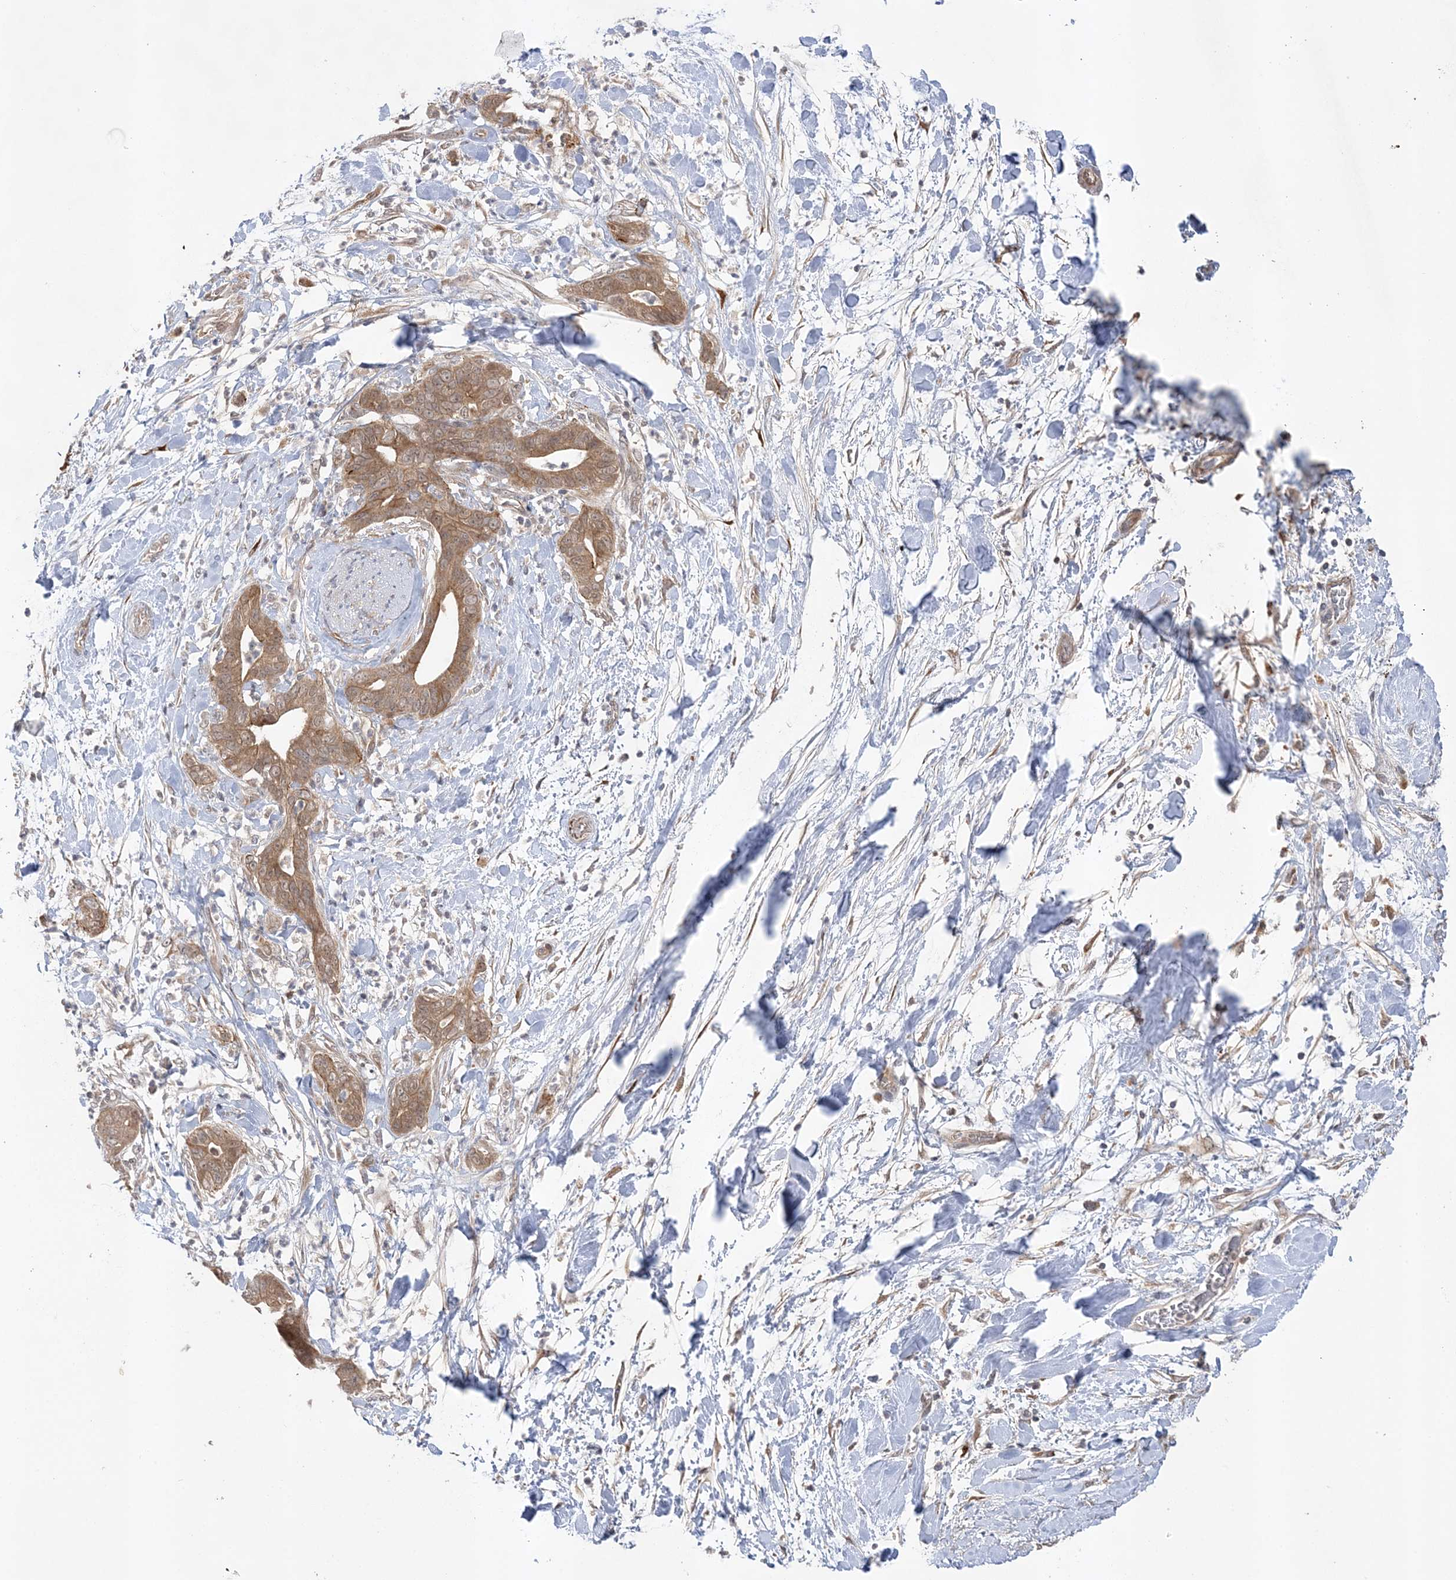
{"staining": {"intensity": "moderate", "quantity": ">75%", "location": "cytoplasmic/membranous"}, "tissue": "pancreatic cancer", "cell_type": "Tumor cells", "image_type": "cancer", "snomed": [{"axis": "morphology", "description": "Adenocarcinoma, NOS"}, {"axis": "topography", "description": "Pancreas"}], "caption": "Pancreatic cancer was stained to show a protein in brown. There is medium levels of moderate cytoplasmic/membranous expression in approximately >75% of tumor cells. Using DAB (brown) and hematoxylin (blue) stains, captured at high magnification using brightfield microscopy.", "gene": "MMADHC", "patient": {"sex": "female", "age": 78}}